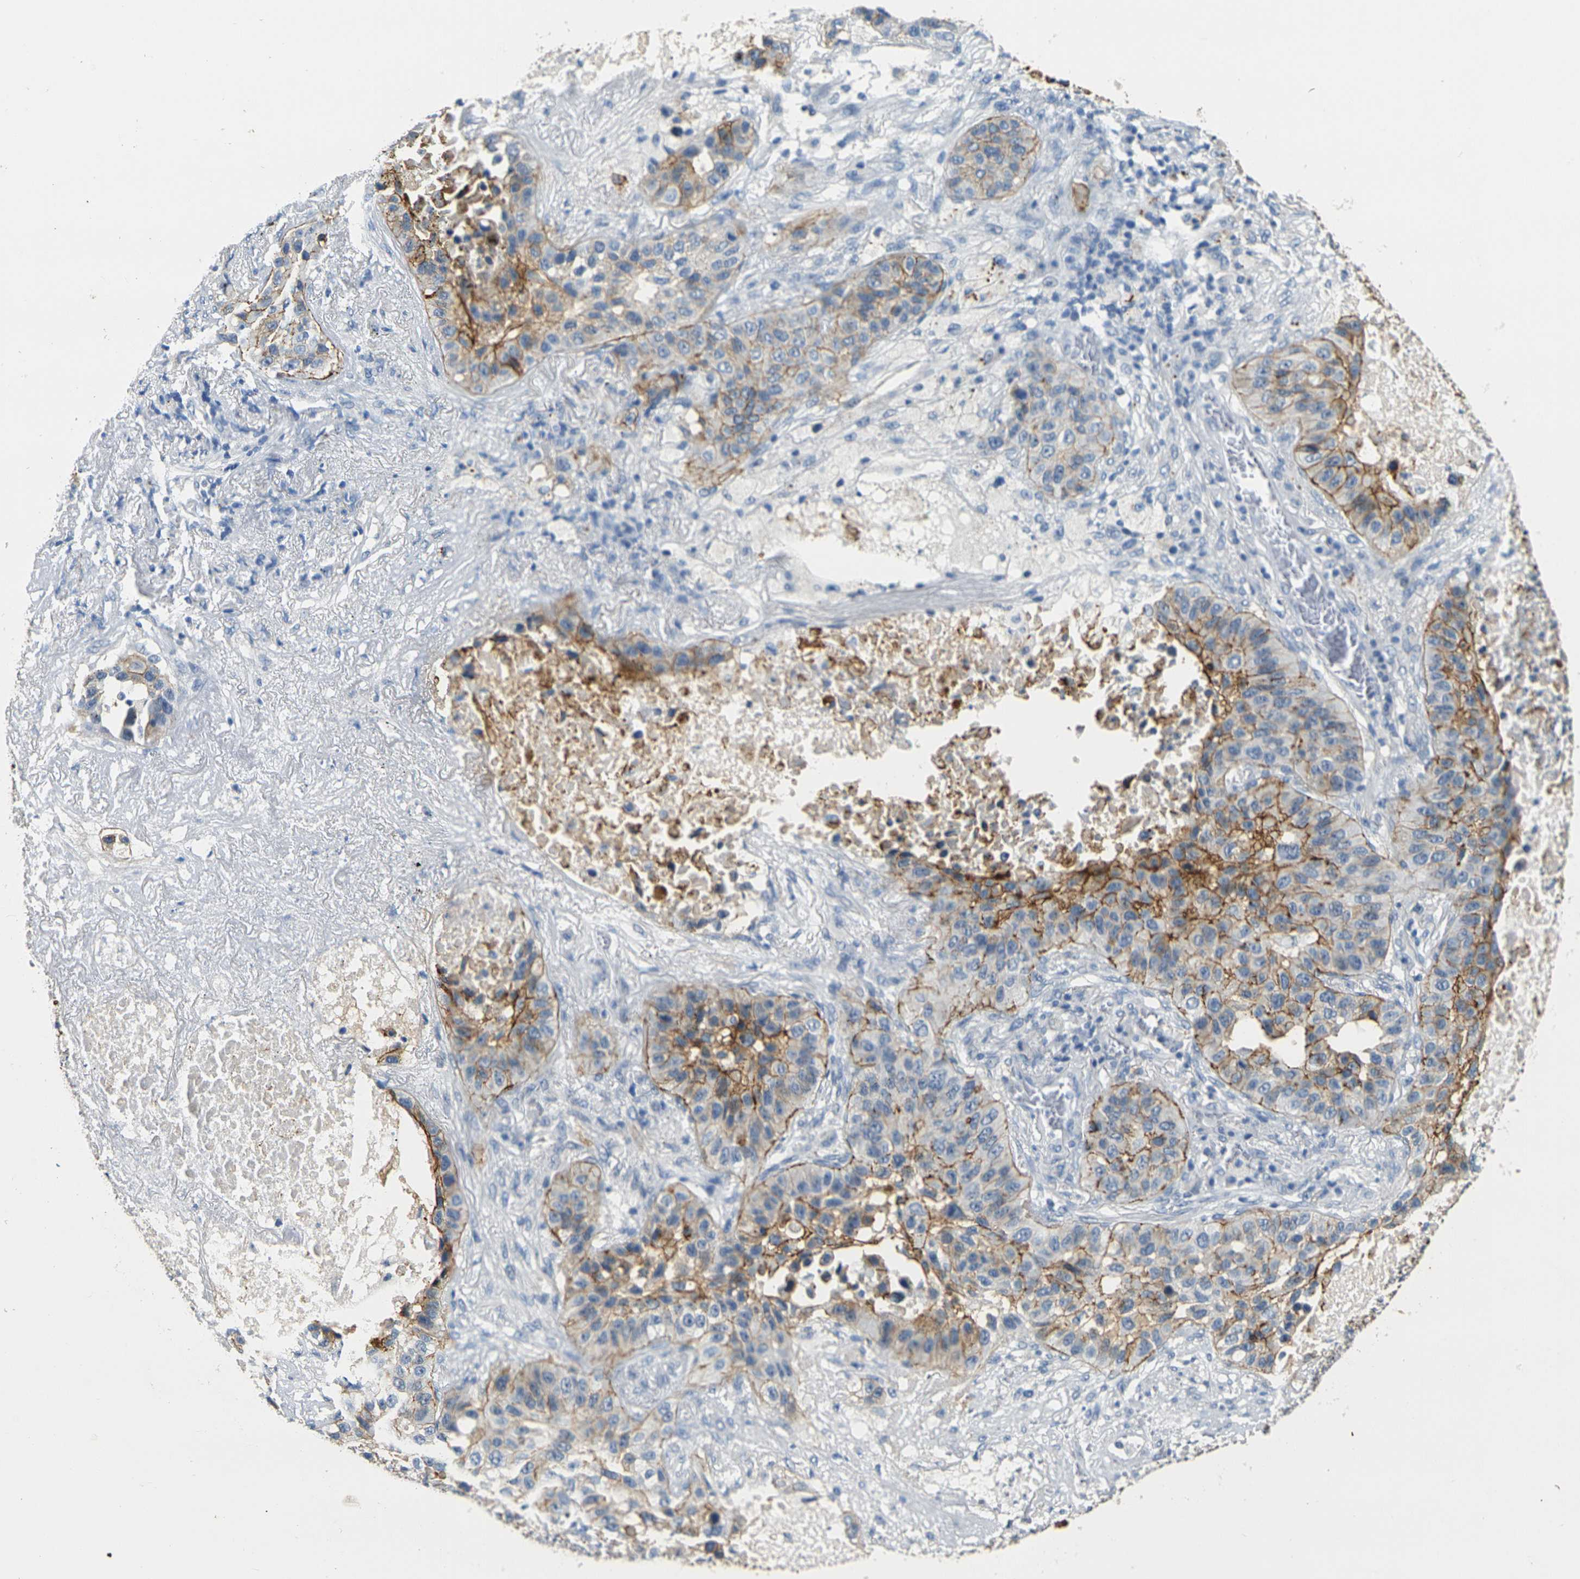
{"staining": {"intensity": "strong", "quantity": ">75%", "location": "cytoplasmic/membranous"}, "tissue": "lung cancer", "cell_type": "Tumor cells", "image_type": "cancer", "snomed": [{"axis": "morphology", "description": "Squamous cell carcinoma, NOS"}, {"axis": "topography", "description": "Lung"}], "caption": "Immunohistochemistry (DAB (3,3'-diaminobenzidine)) staining of squamous cell carcinoma (lung) shows strong cytoplasmic/membranous protein positivity in about >75% of tumor cells.", "gene": "CLDN7", "patient": {"sex": "male", "age": 57}}